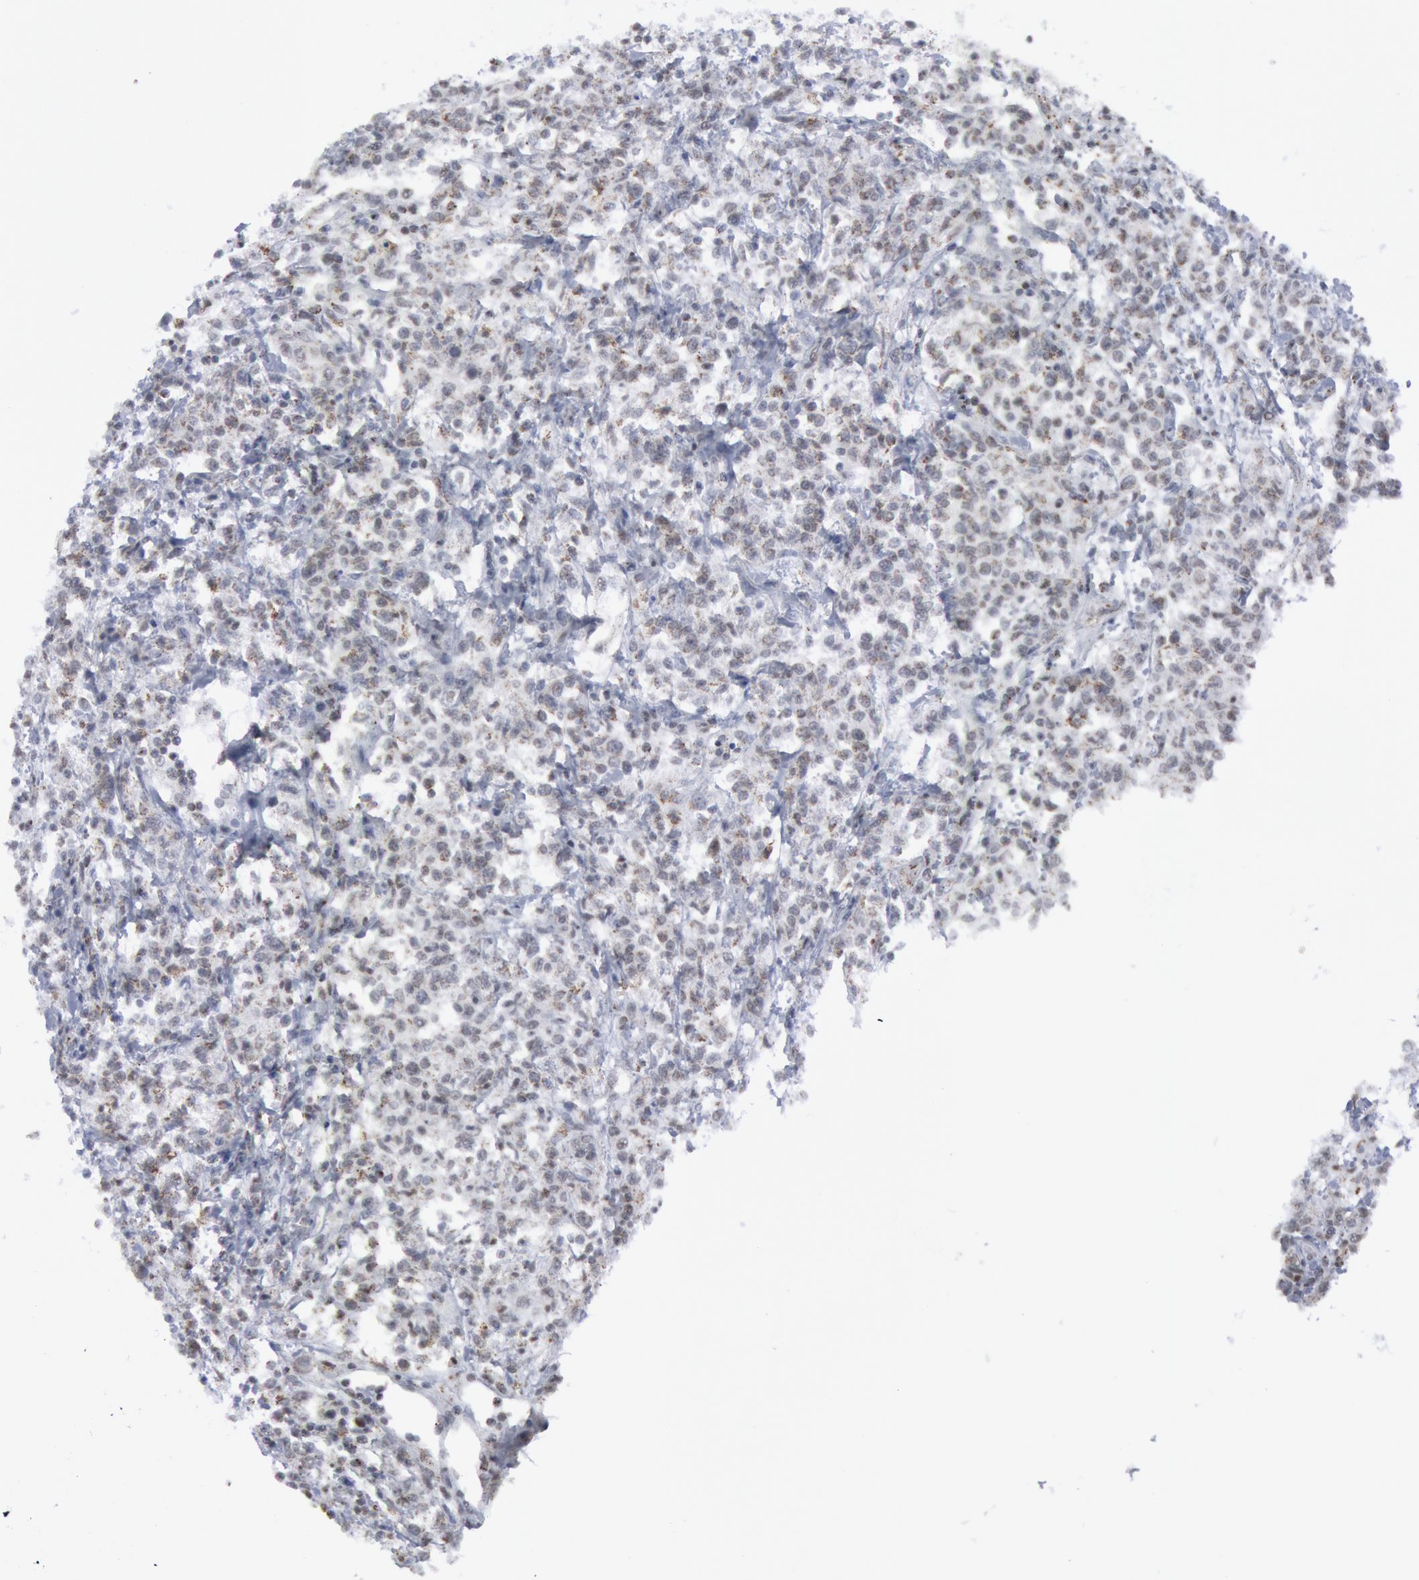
{"staining": {"intensity": "moderate", "quantity": "<25%", "location": "cytoplasmic/membranous"}, "tissue": "lymphoma", "cell_type": "Tumor cells", "image_type": "cancer", "snomed": [{"axis": "morphology", "description": "Malignant lymphoma, non-Hodgkin's type, Low grade"}, {"axis": "topography", "description": "Small intestine"}], "caption": "Tumor cells display low levels of moderate cytoplasmic/membranous expression in about <25% of cells in lymphoma.", "gene": "CASP9", "patient": {"sex": "female", "age": 59}}